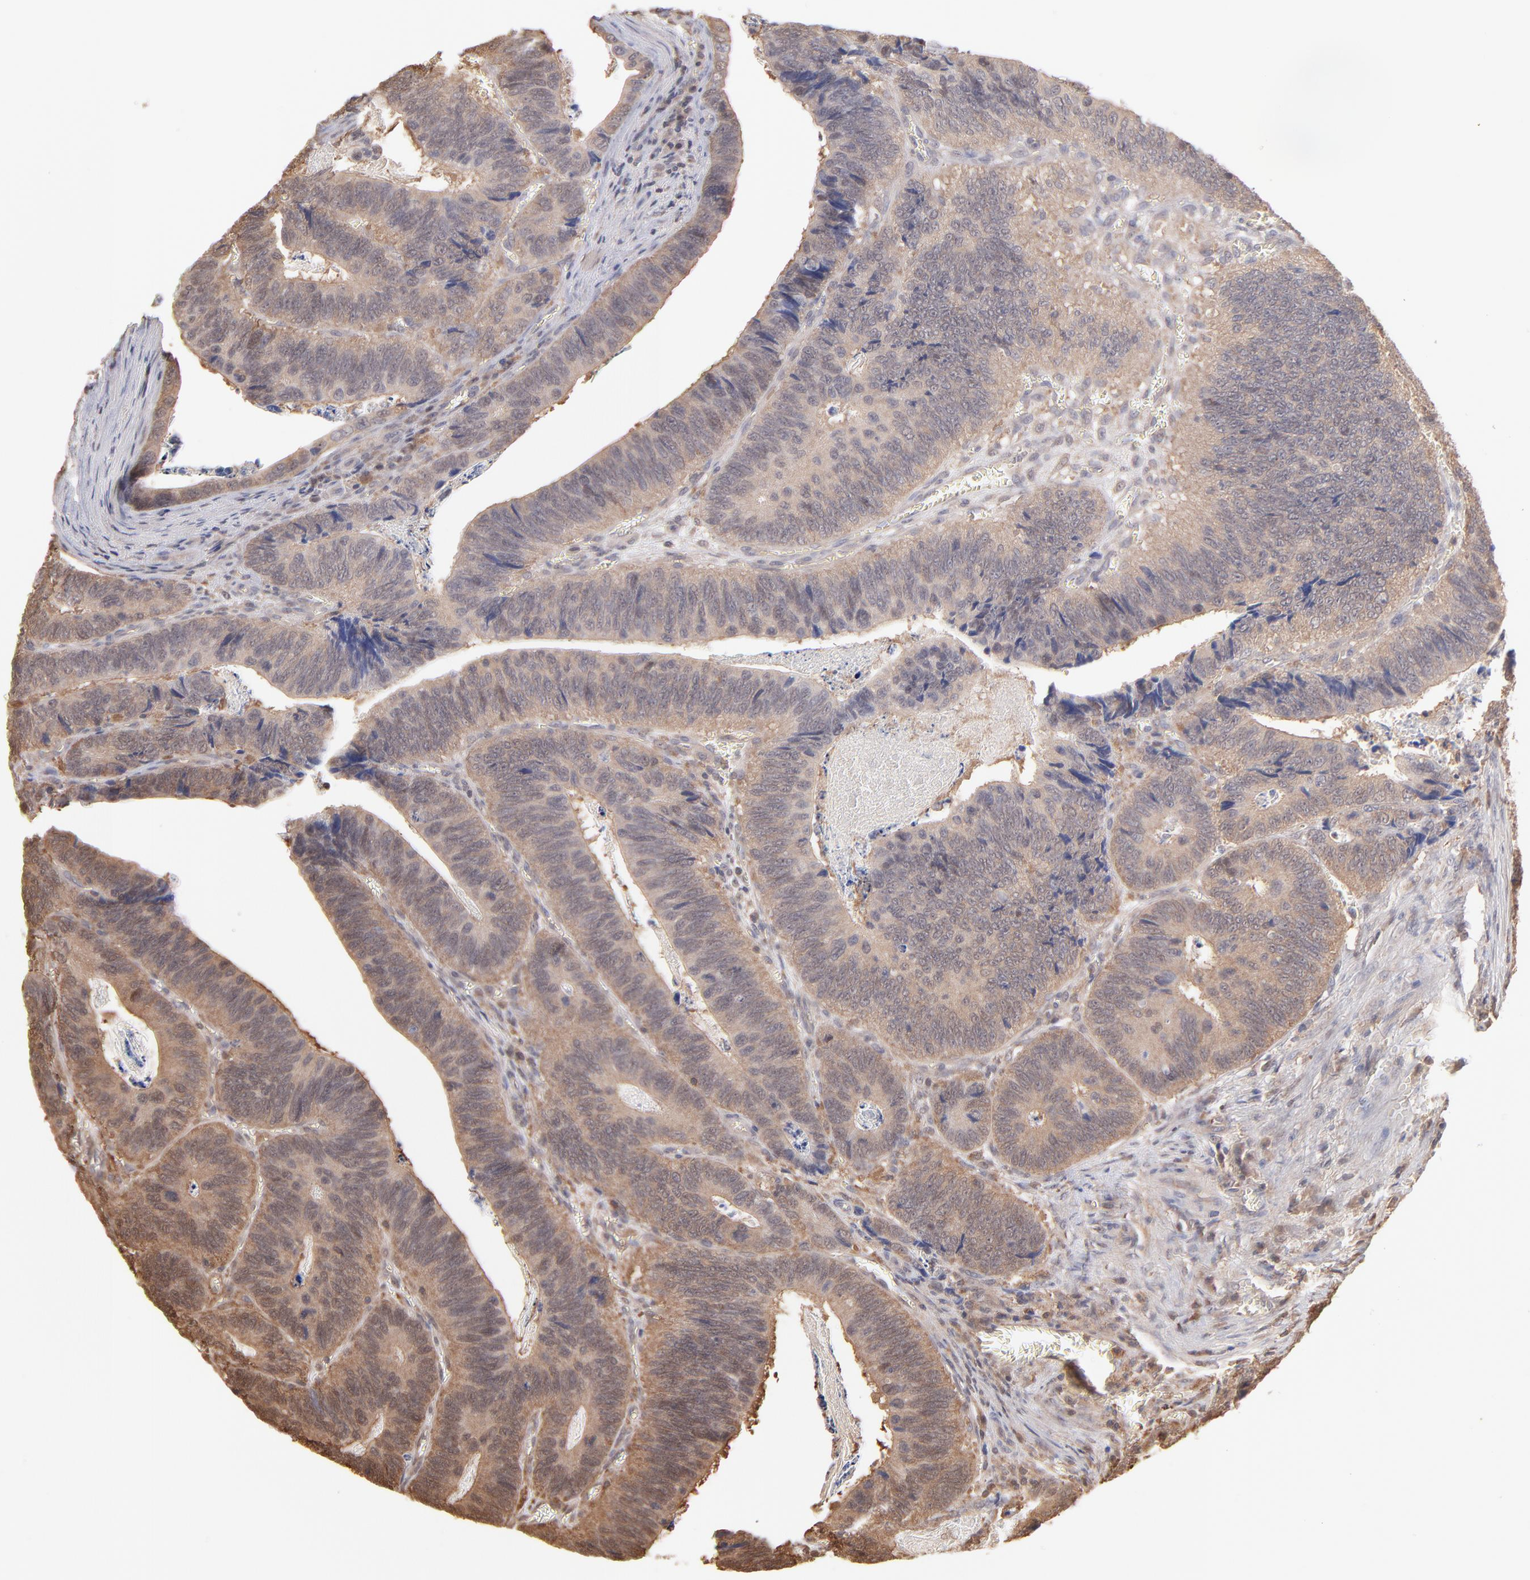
{"staining": {"intensity": "strong", "quantity": ">75%", "location": "cytoplasmic/membranous"}, "tissue": "colorectal cancer", "cell_type": "Tumor cells", "image_type": "cancer", "snomed": [{"axis": "morphology", "description": "Adenocarcinoma, NOS"}, {"axis": "topography", "description": "Colon"}], "caption": "Immunohistochemical staining of colorectal cancer (adenocarcinoma) shows strong cytoplasmic/membranous protein expression in approximately >75% of tumor cells. (DAB (3,3'-diaminobenzidine) = brown stain, brightfield microscopy at high magnification).", "gene": "MAP2K2", "patient": {"sex": "male", "age": 72}}